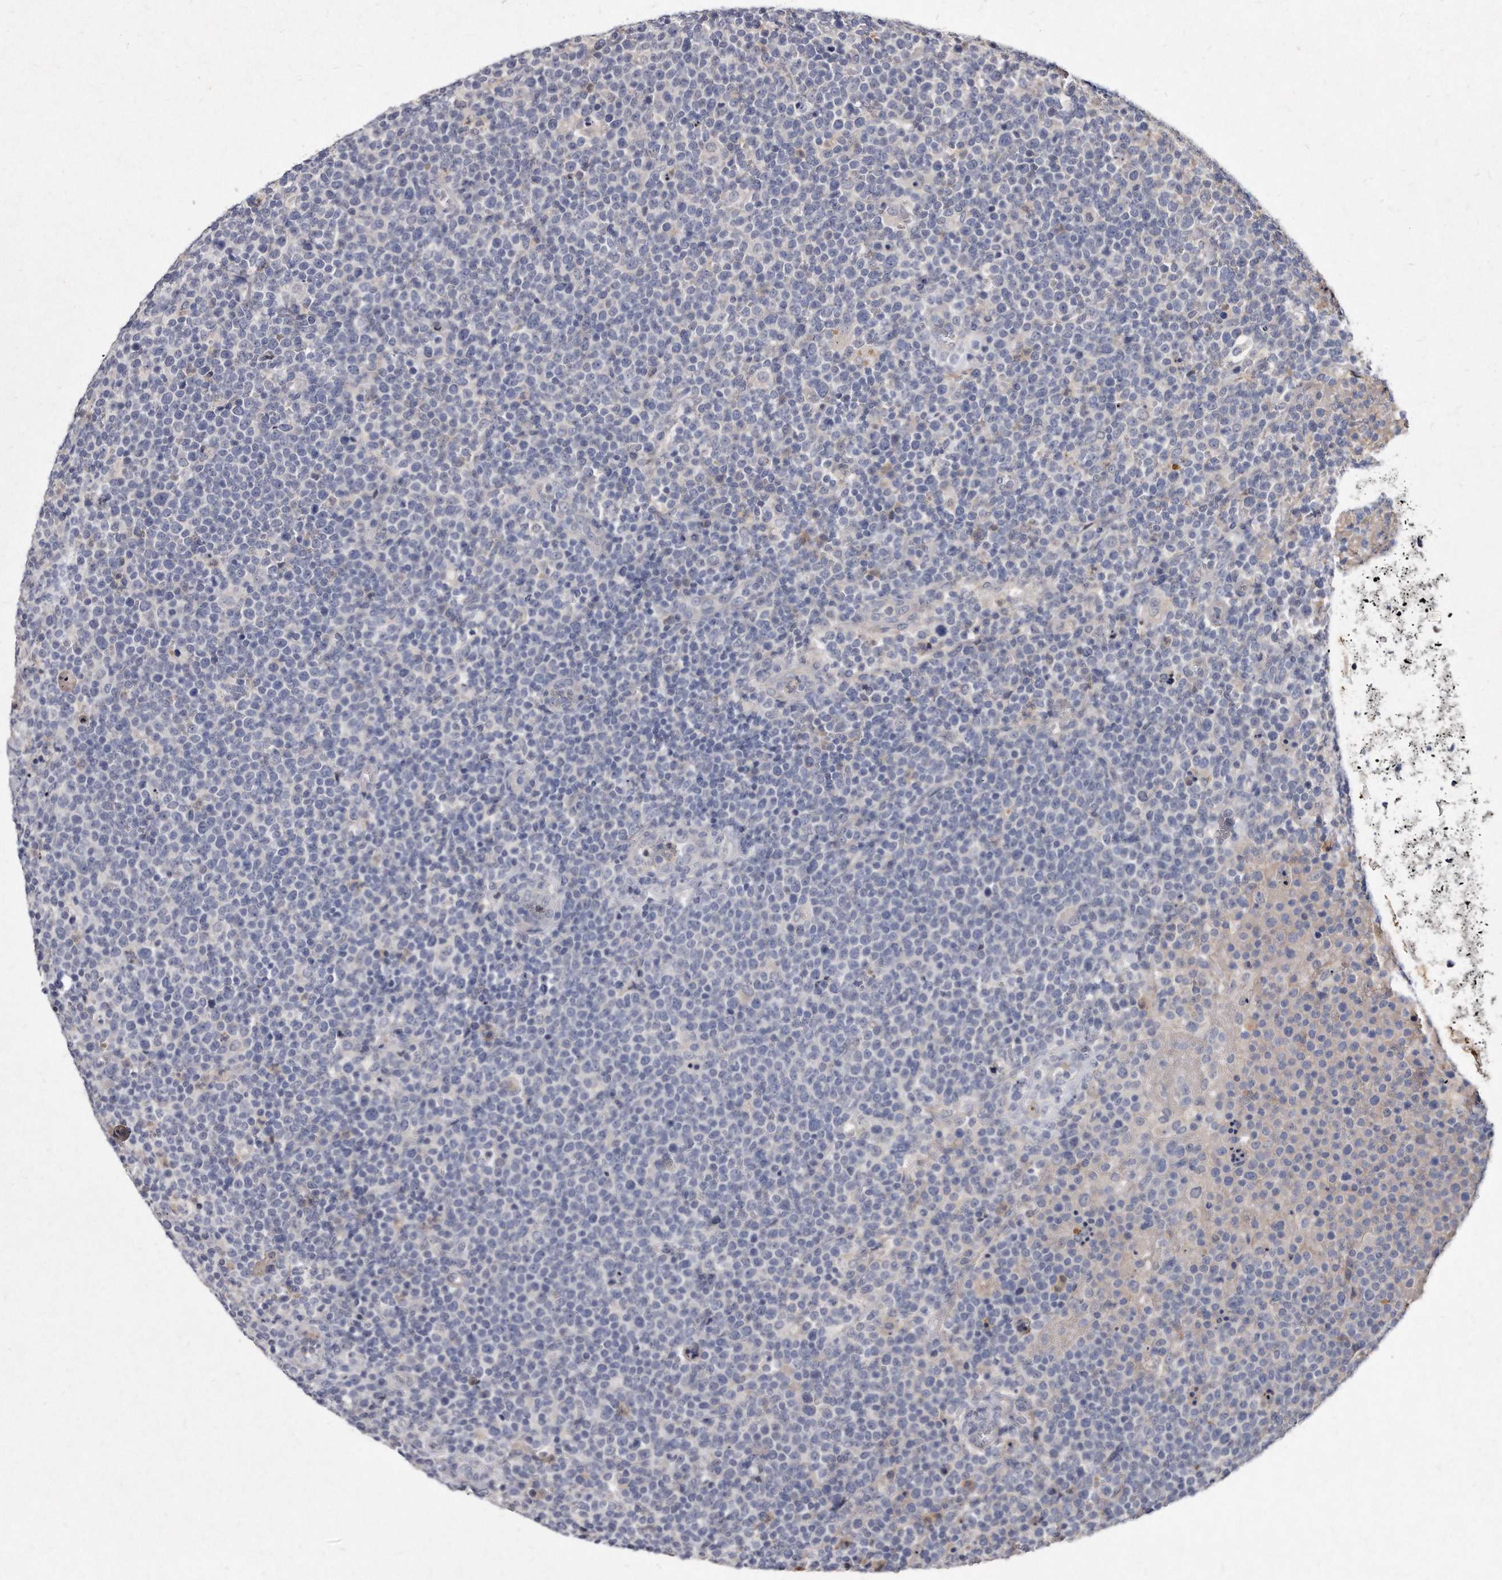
{"staining": {"intensity": "negative", "quantity": "none", "location": "none"}, "tissue": "lymphoma", "cell_type": "Tumor cells", "image_type": "cancer", "snomed": [{"axis": "morphology", "description": "Malignant lymphoma, non-Hodgkin's type, High grade"}, {"axis": "topography", "description": "Lymph node"}], "caption": "Immunohistochemical staining of human lymphoma displays no significant positivity in tumor cells.", "gene": "KLHDC3", "patient": {"sex": "male", "age": 61}}